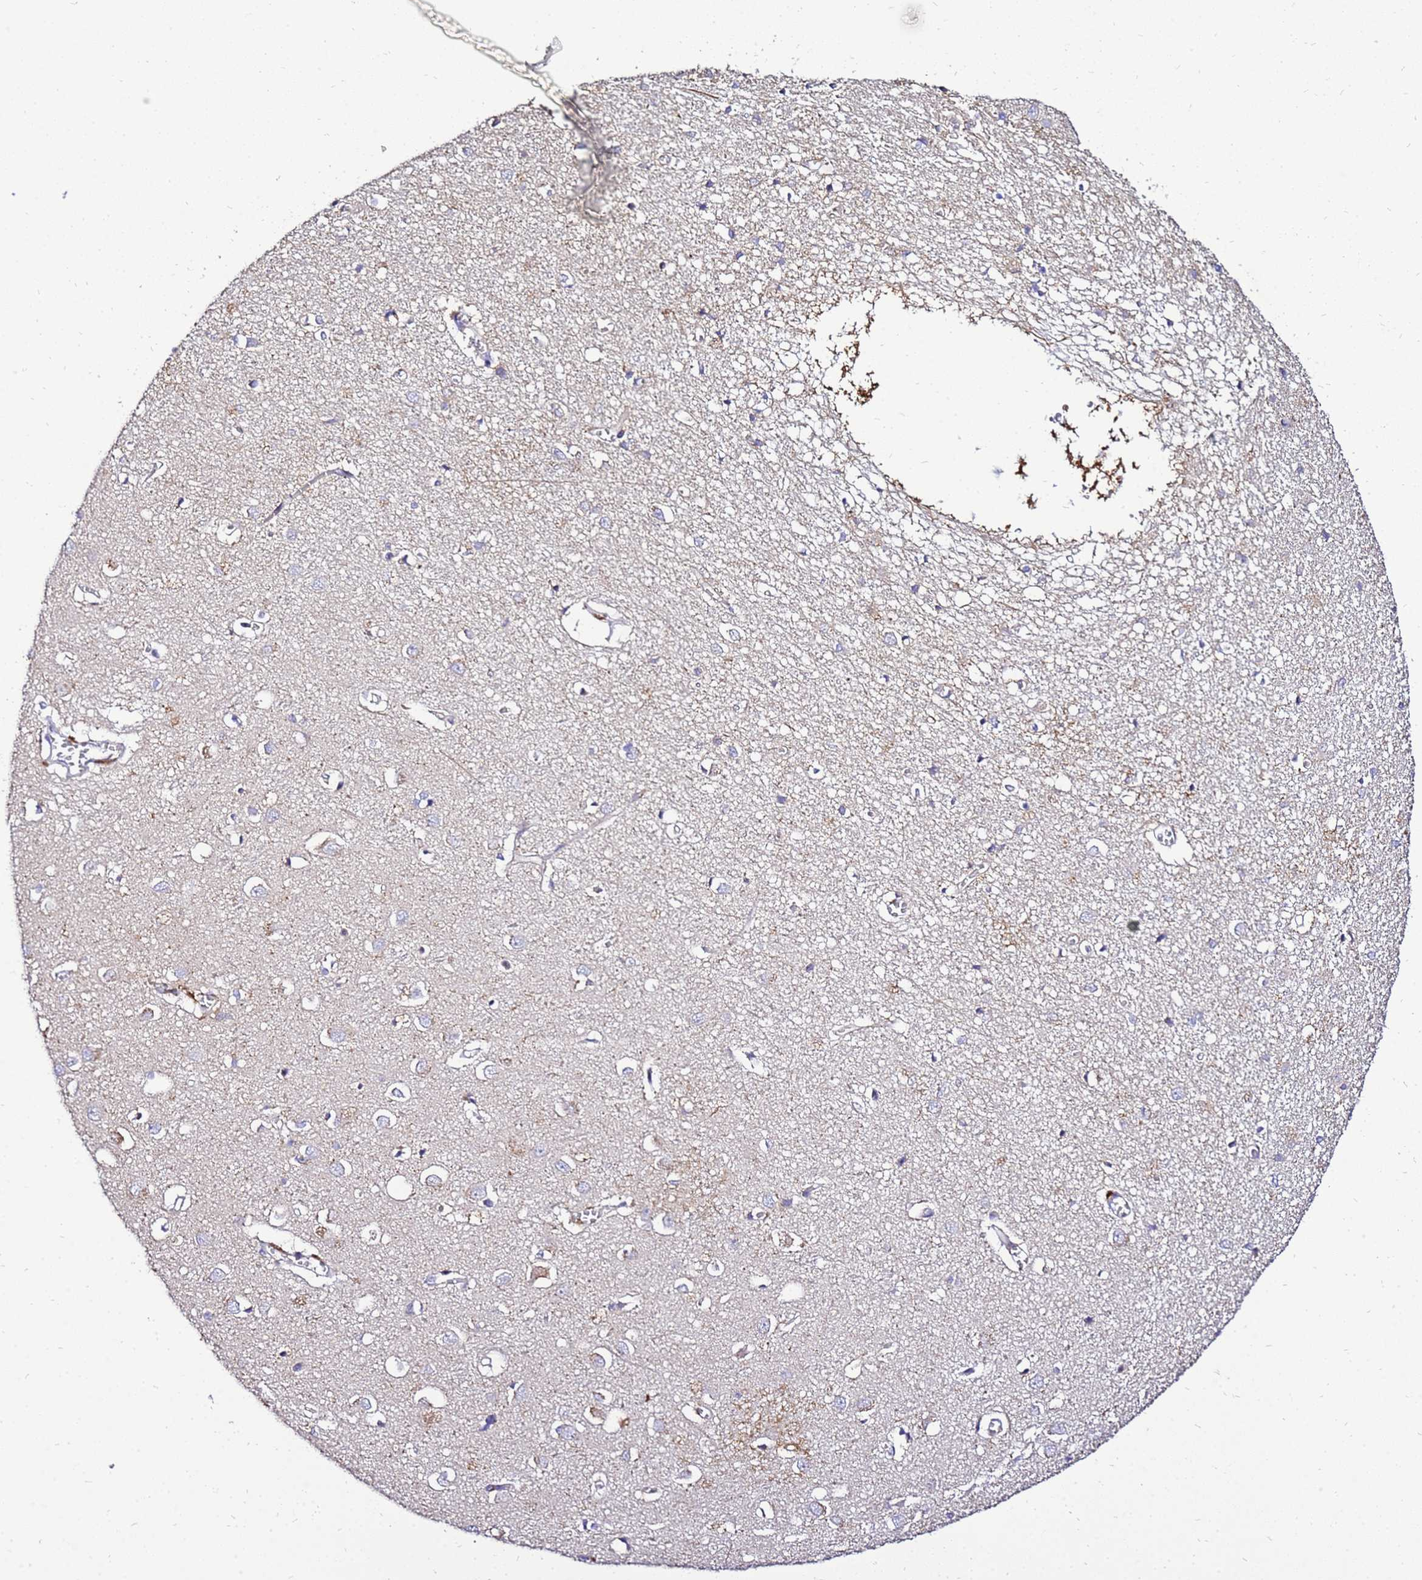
{"staining": {"intensity": "moderate", "quantity": "25%-75%", "location": "cytoplasmic/membranous"}, "tissue": "cerebral cortex", "cell_type": "Endothelial cells", "image_type": "normal", "snomed": [{"axis": "morphology", "description": "Normal tissue, NOS"}, {"axis": "topography", "description": "Cerebral cortex"}], "caption": "A micrograph of cerebral cortex stained for a protein shows moderate cytoplasmic/membranous brown staining in endothelial cells.", "gene": "ADPGK", "patient": {"sex": "female", "age": 64}}